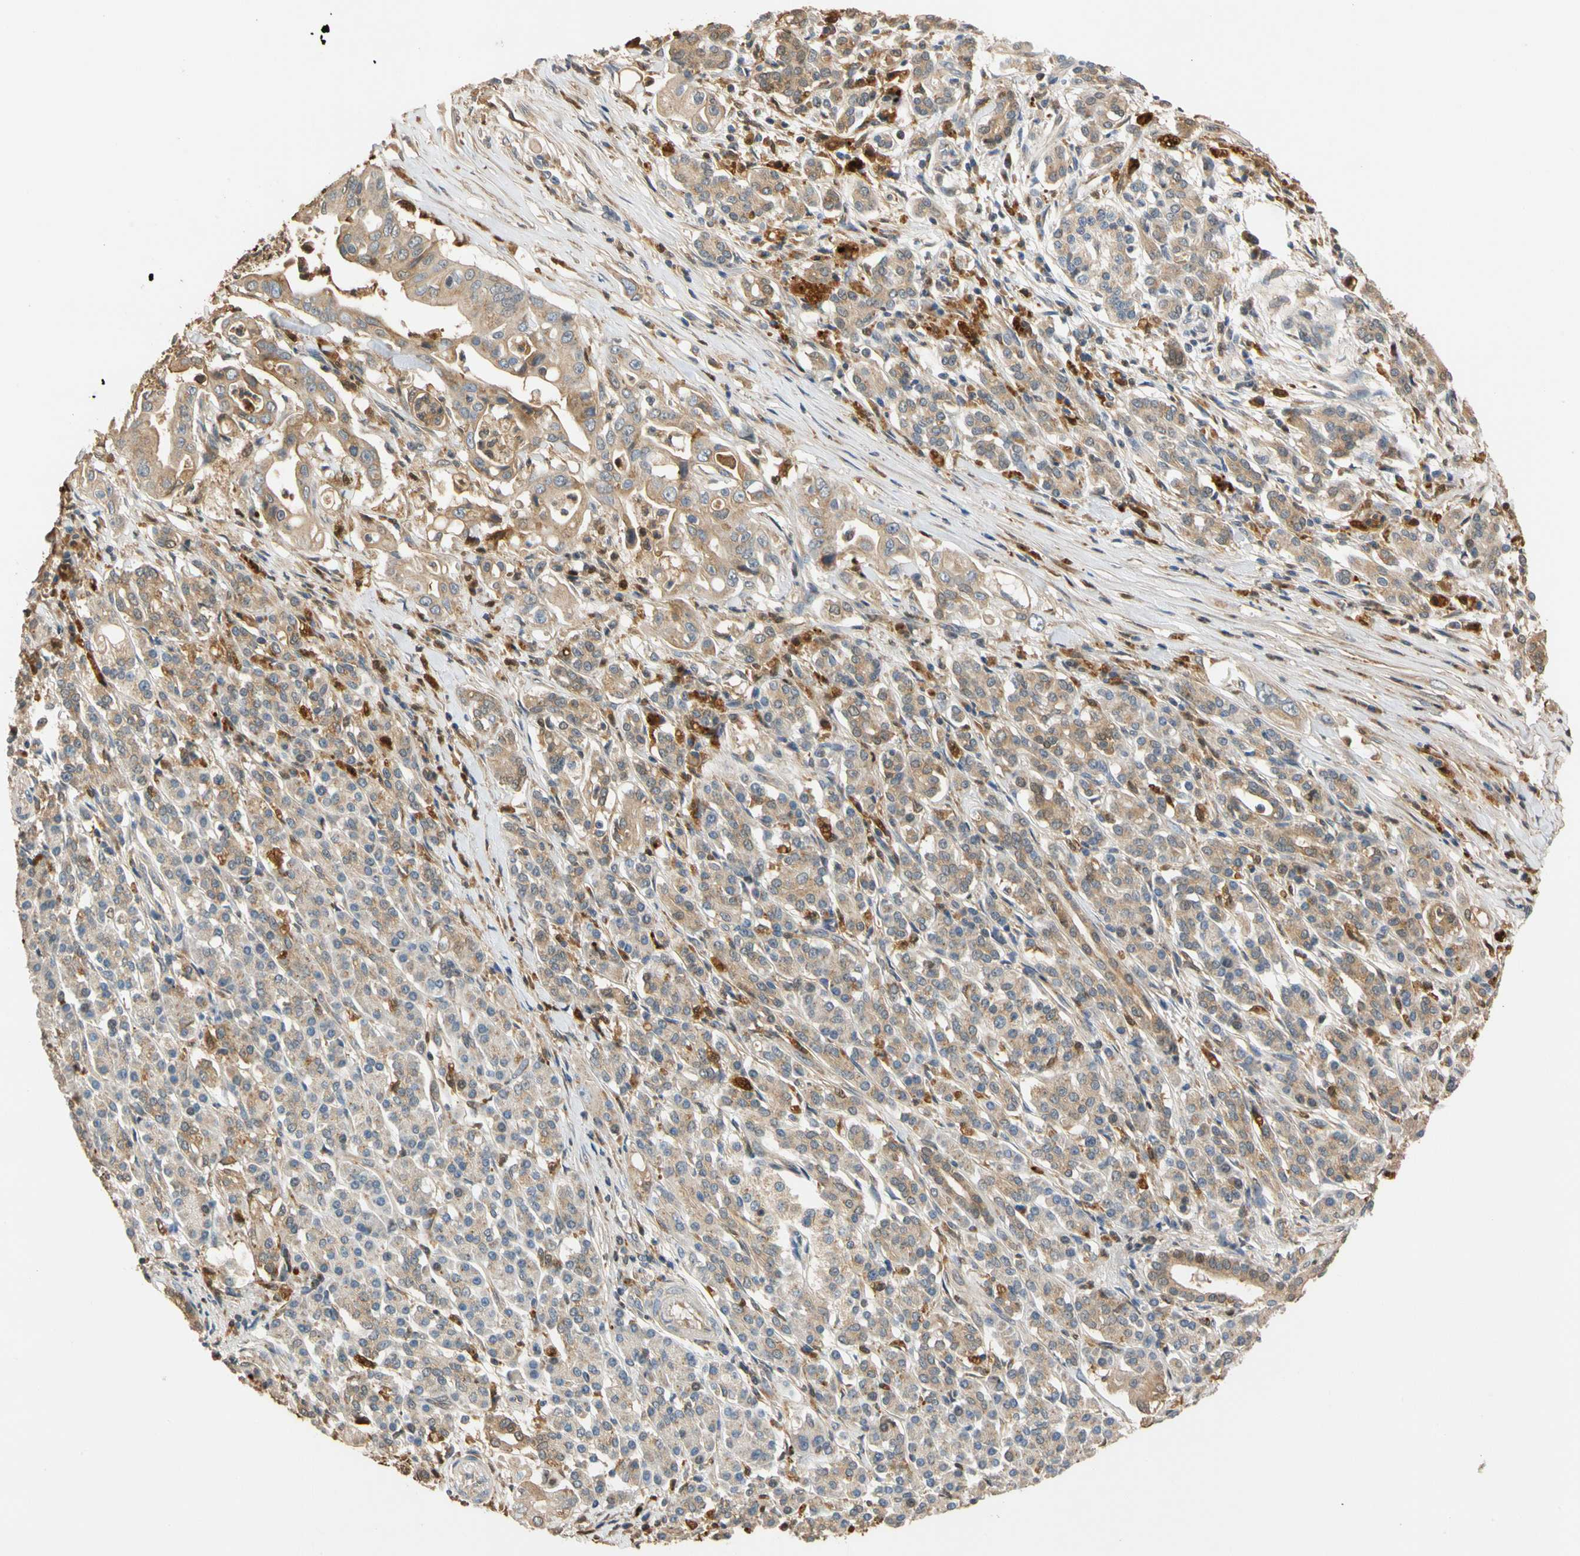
{"staining": {"intensity": "moderate", "quantity": ">75%", "location": "cytoplasmic/membranous"}, "tissue": "pancreatic cancer", "cell_type": "Tumor cells", "image_type": "cancer", "snomed": [{"axis": "morphology", "description": "Normal tissue, NOS"}, {"axis": "topography", "description": "Pancreas"}], "caption": "Pancreatic cancer stained with DAB IHC exhibits medium levels of moderate cytoplasmic/membranous expression in approximately >75% of tumor cells.", "gene": "GPSM2", "patient": {"sex": "male", "age": 42}}